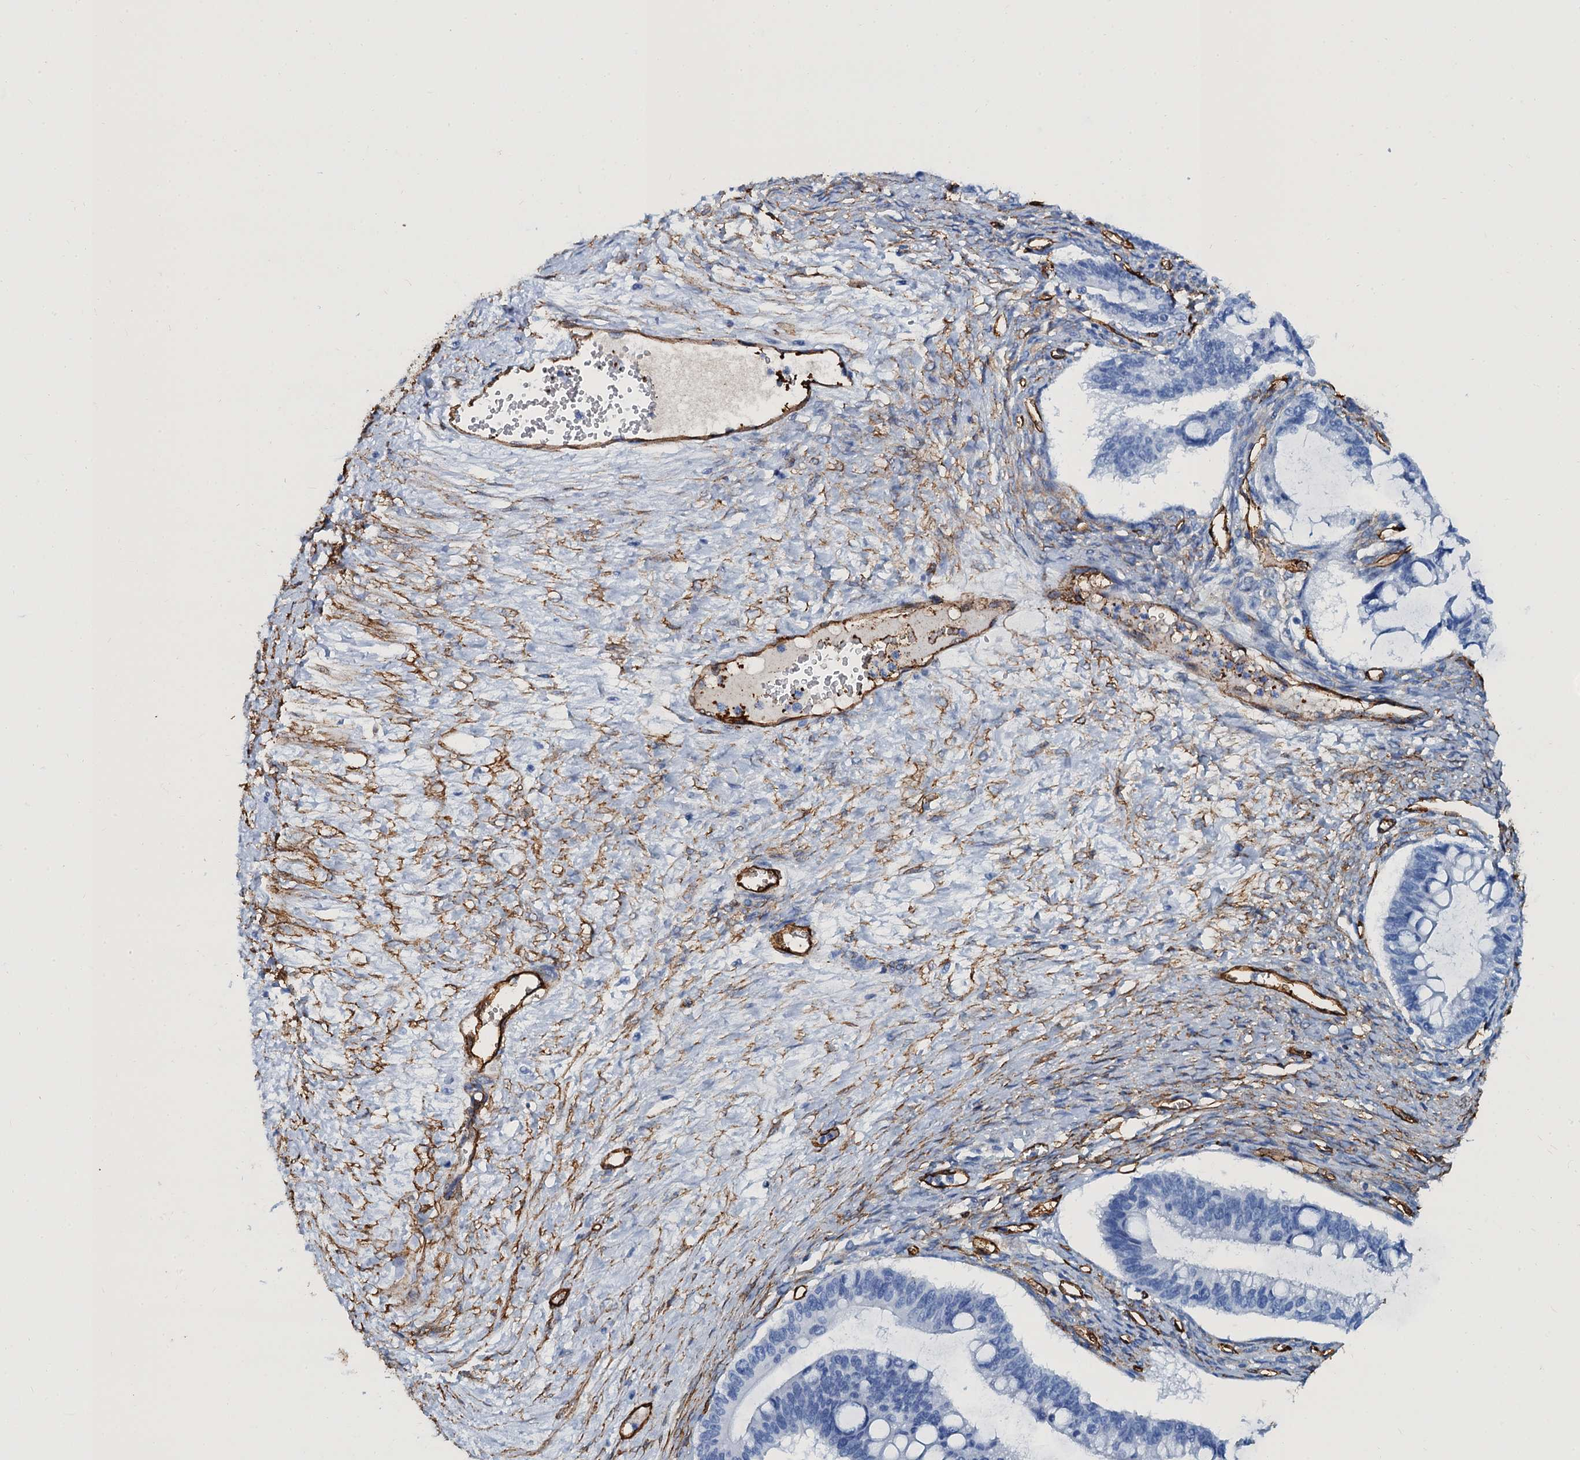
{"staining": {"intensity": "negative", "quantity": "none", "location": "none"}, "tissue": "ovarian cancer", "cell_type": "Tumor cells", "image_type": "cancer", "snomed": [{"axis": "morphology", "description": "Cystadenocarcinoma, mucinous, NOS"}, {"axis": "topography", "description": "Ovary"}], "caption": "Tumor cells are negative for brown protein staining in ovarian cancer.", "gene": "CAVIN2", "patient": {"sex": "female", "age": 73}}